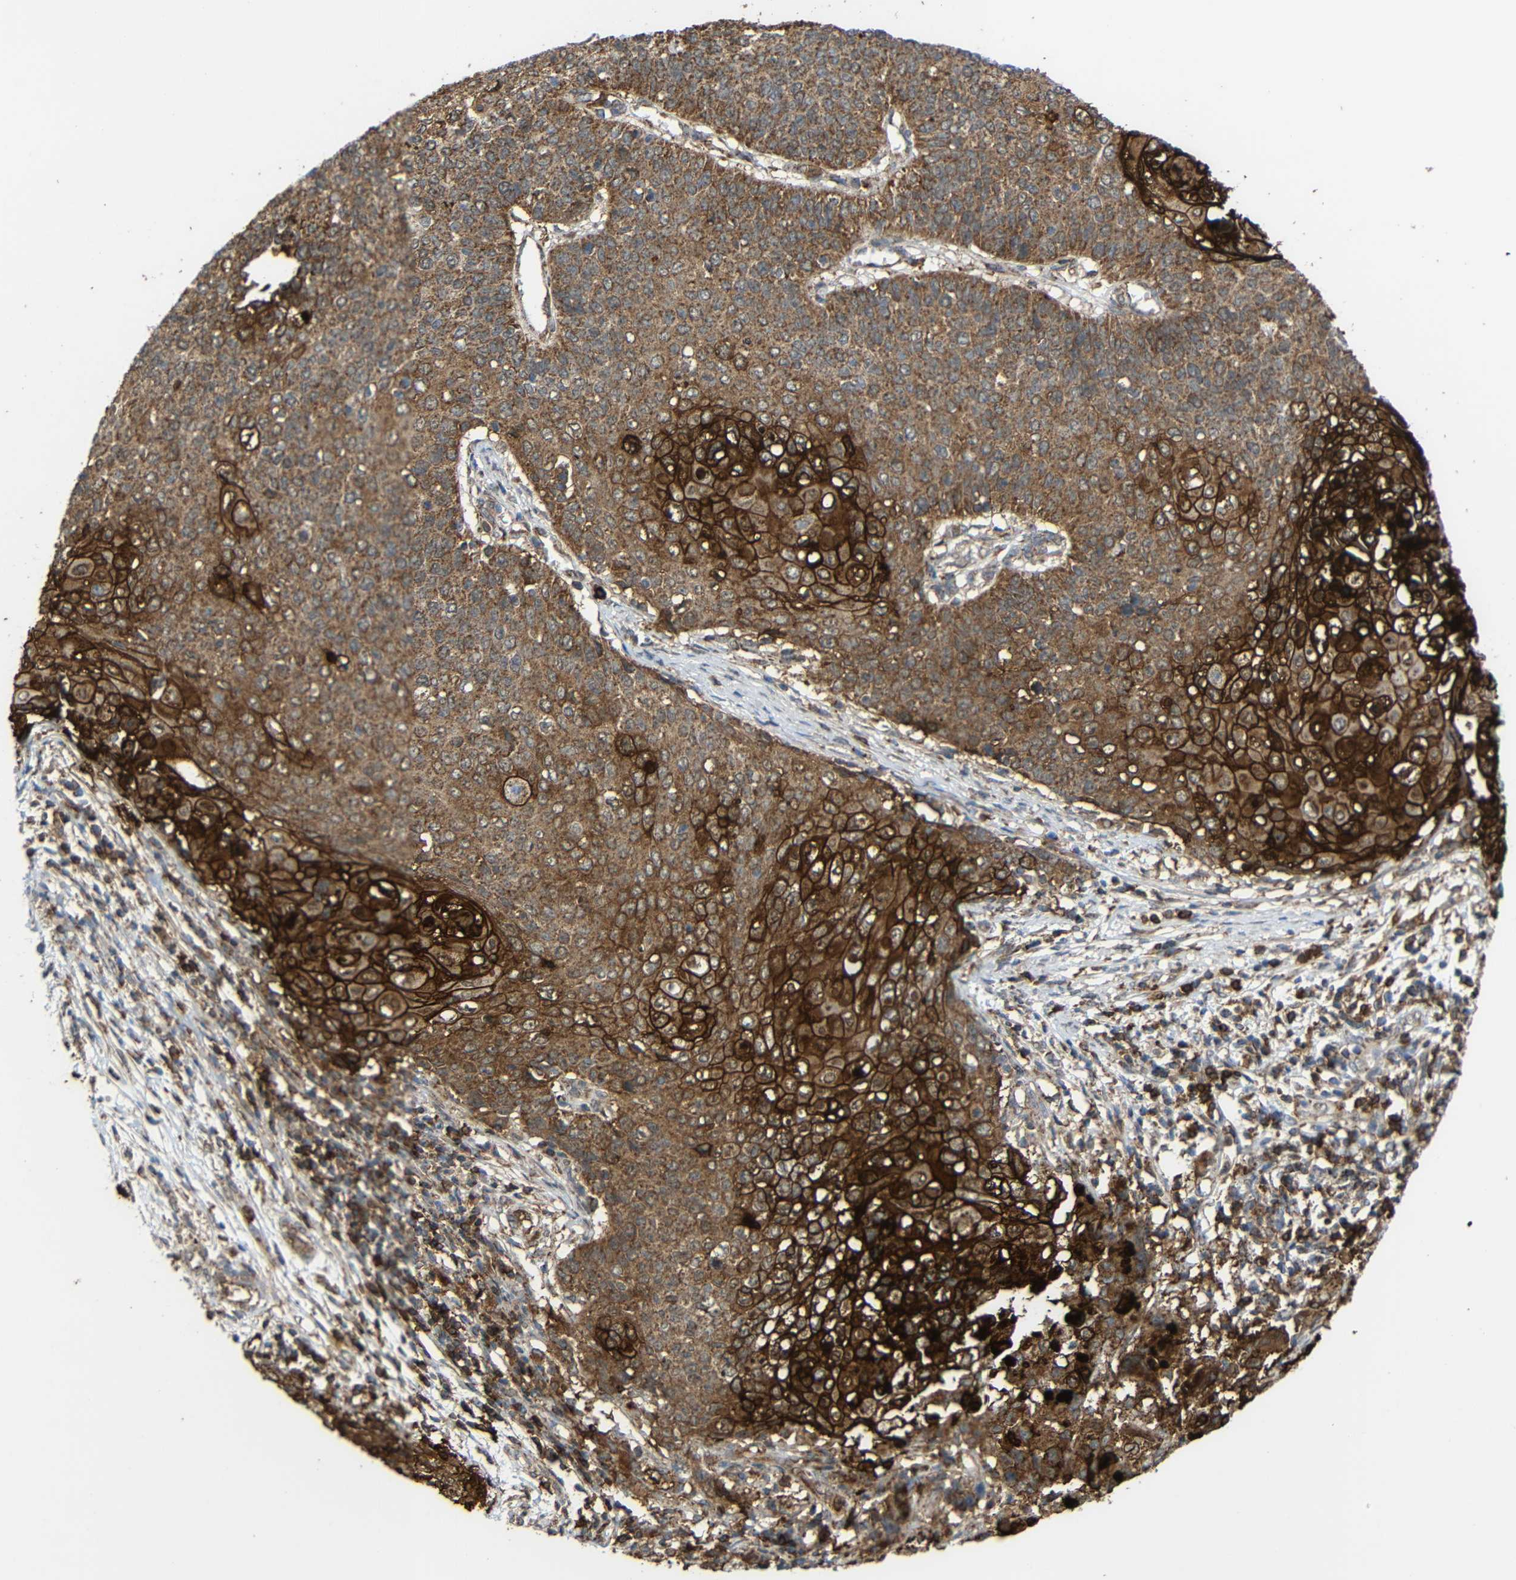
{"staining": {"intensity": "moderate", "quantity": ">75%", "location": "cytoplasmic/membranous"}, "tissue": "cervical cancer", "cell_type": "Tumor cells", "image_type": "cancer", "snomed": [{"axis": "morphology", "description": "Squamous cell carcinoma, NOS"}, {"axis": "topography", "description": "Cervix"}], "caption": "Cervical squamous cell carcinoma stained with a protein marker displays moderate staining in tumor cells.", "gene": "C1GALT1", "patient": {"sex": "female", "age": 39}}